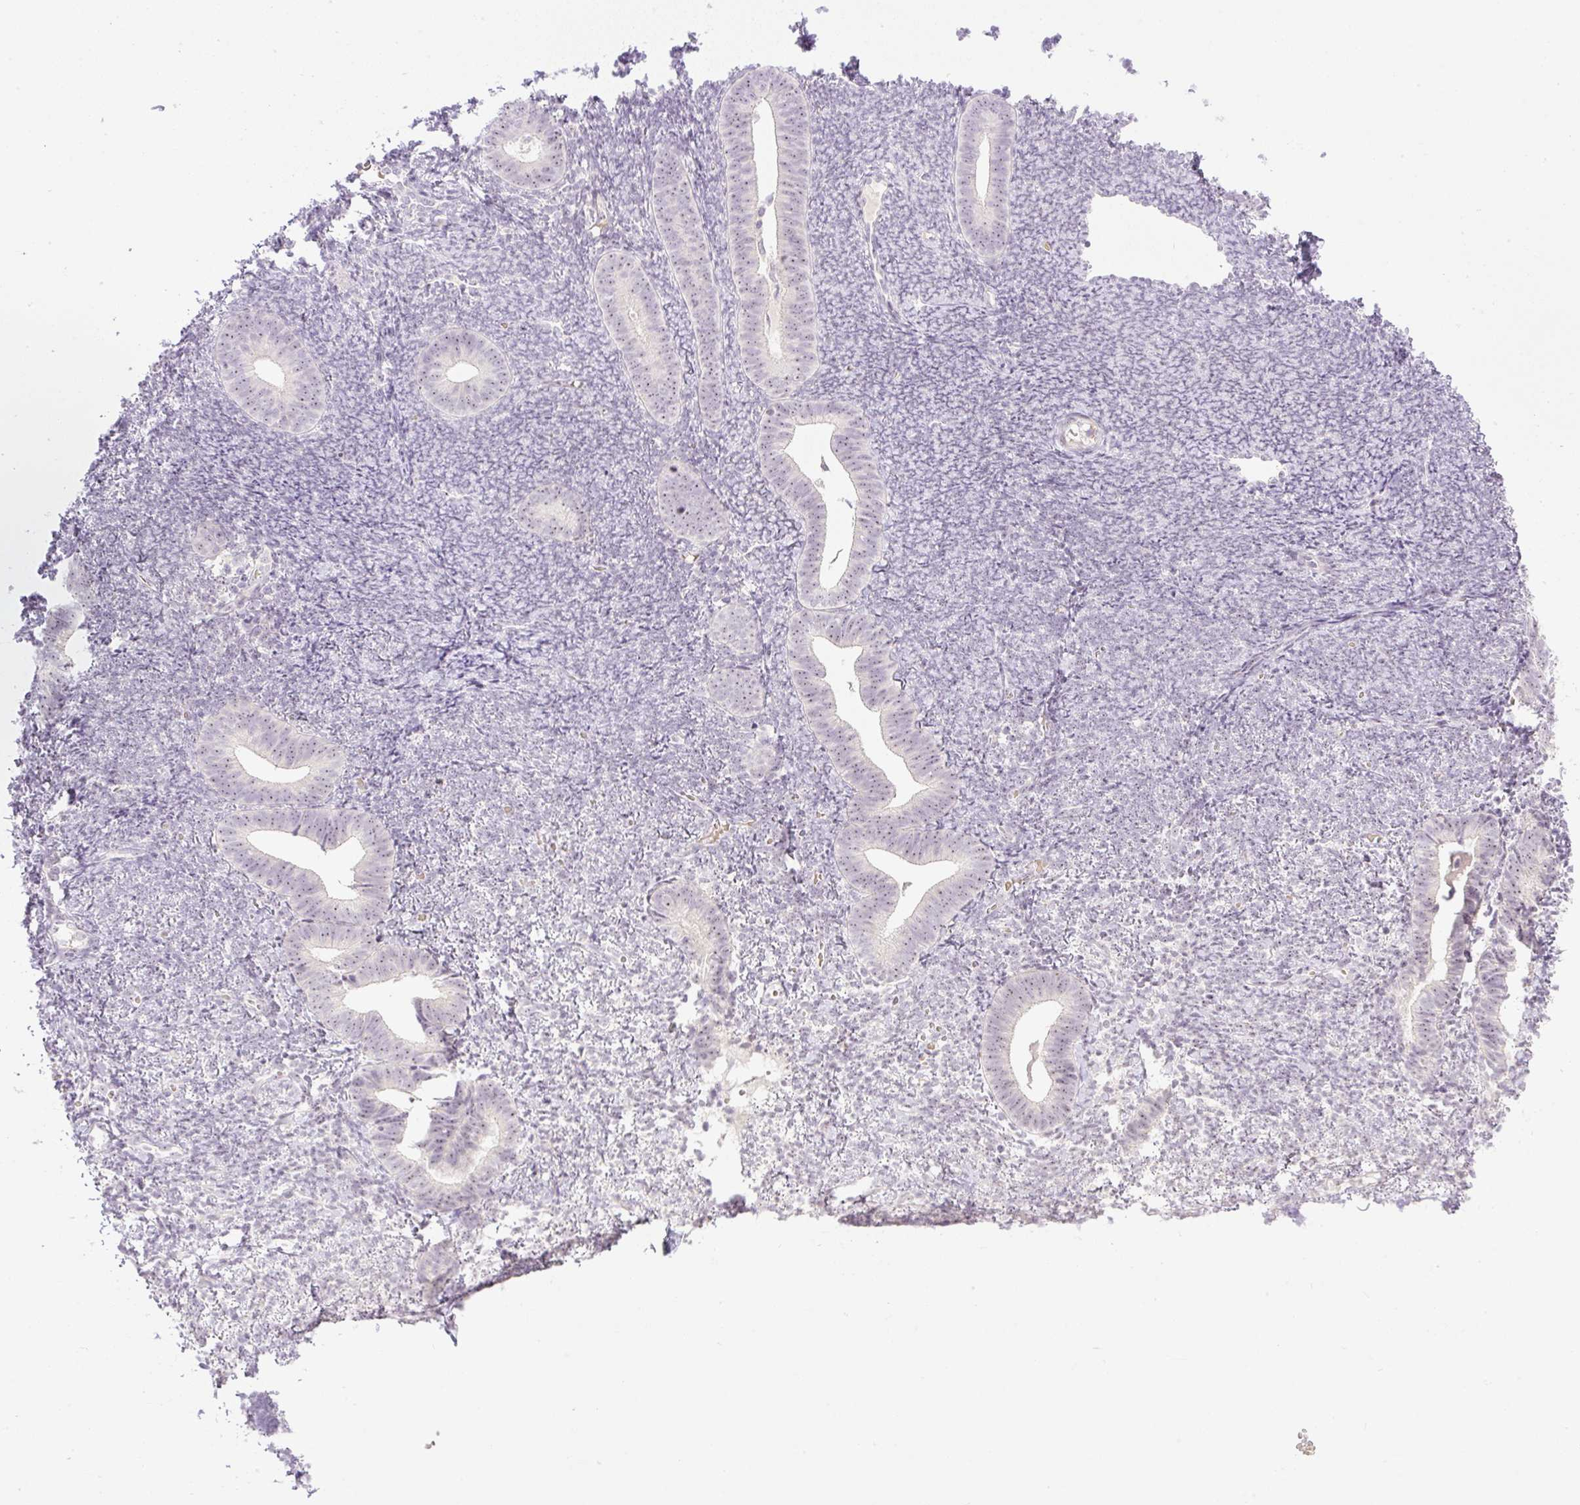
{"staining": {"intensity": "negative", "quantity": "none", "location": "none"}, "tissue": "endometrium", "cell_type": "Cells in endometrial stroma", "image_type": "normal", "snomed": [{"axis": "morphology", "description": "Normal tissue, NOS"}, {"axis": "topography", "description": "Endometrium"}], "caption": "DAB (3,3'-diaminobenzidine) immunohistochemical staining of unremarkable human endometrium reveals no significant staining in cells in endometrial stroma. (Brightfield microscopy of DAB (3,3'-diaminobenzidine) immunohistochemistry (IHC) at high magnification).", "gene": "AAR2", "patient": {"sex": "female", "age": 39}}